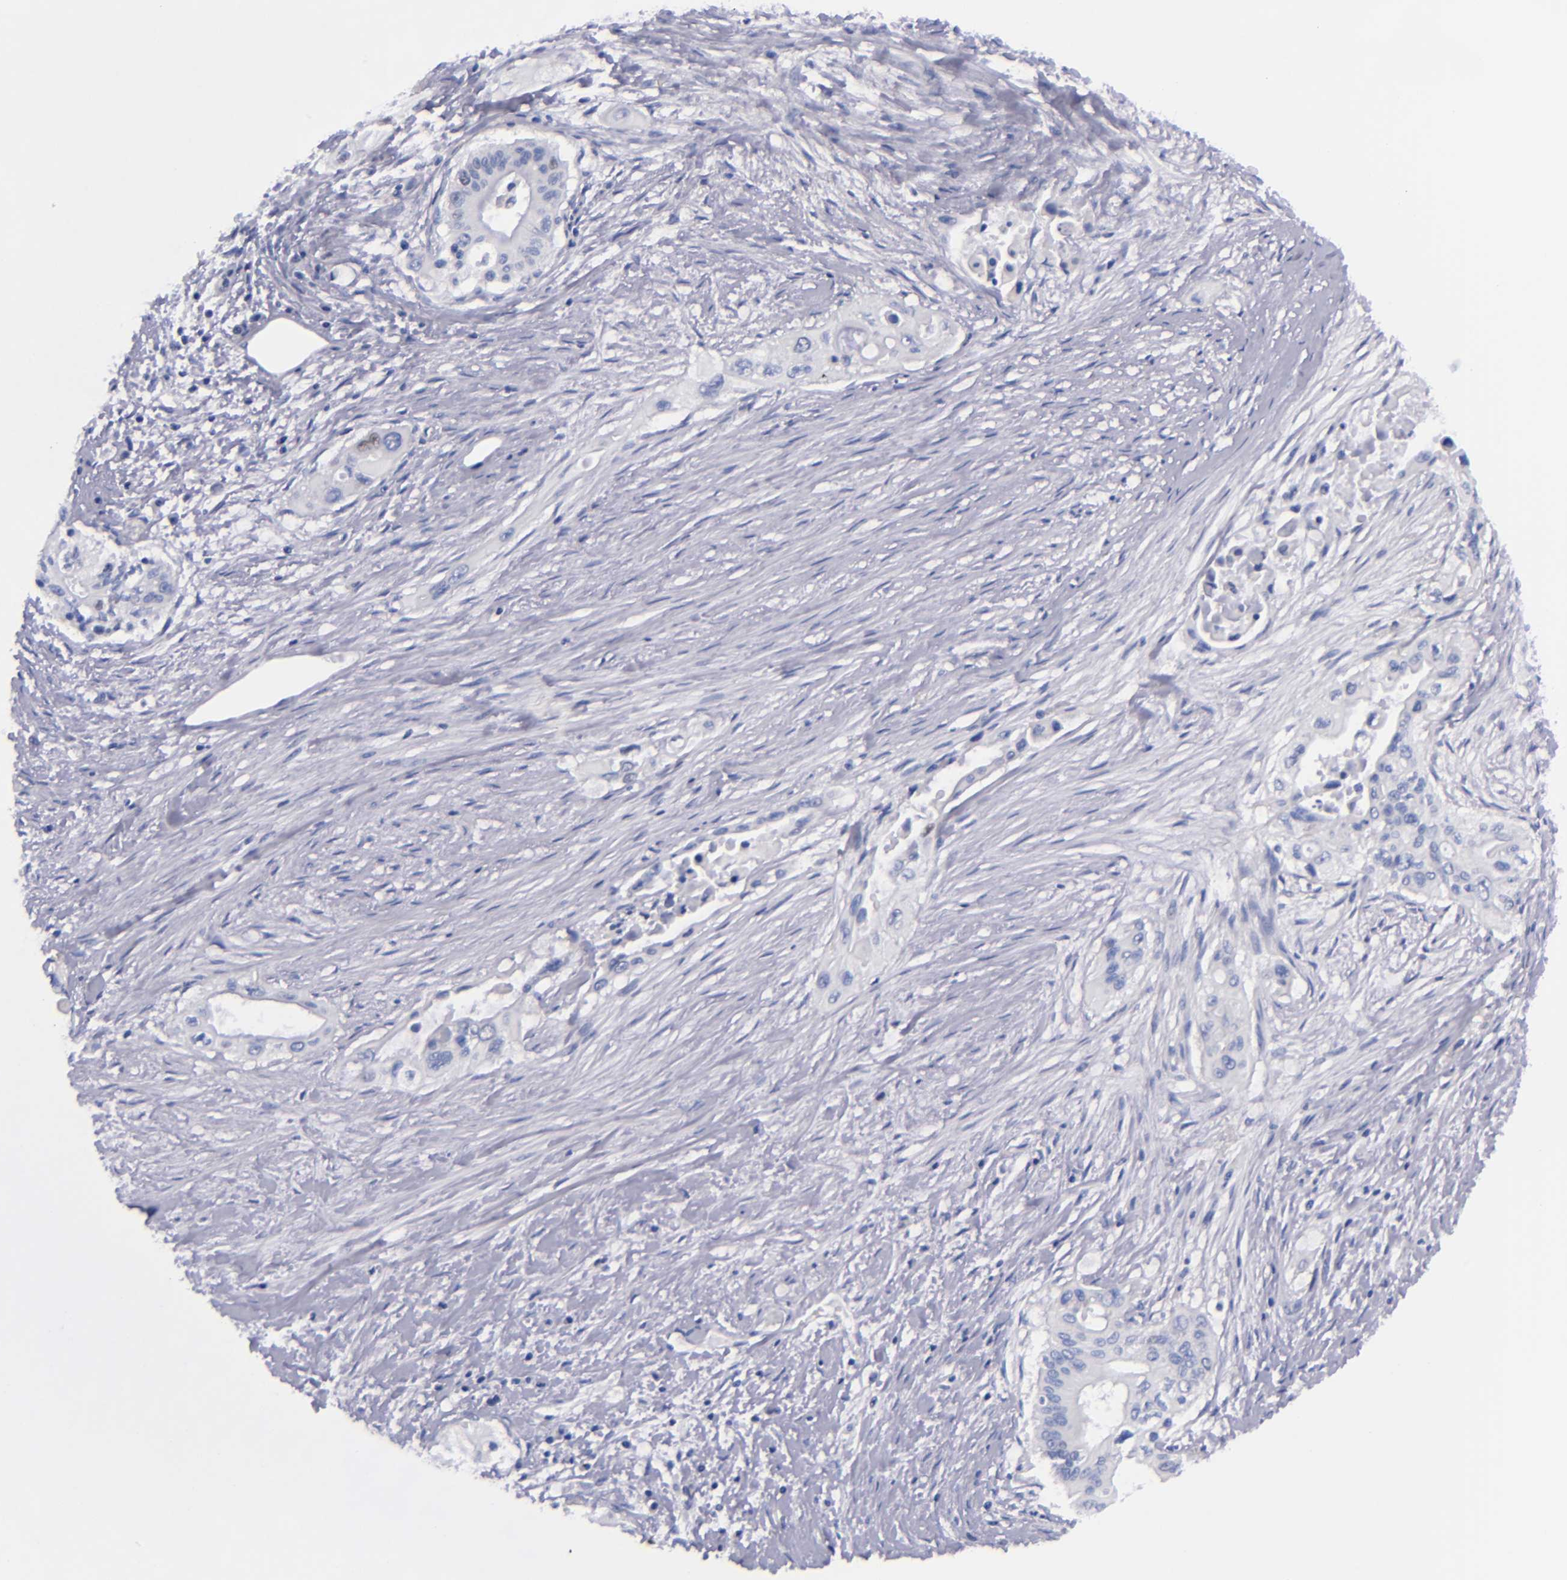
{"staining": {"intensity": "negative", "quantity": "none", "location": "none"}, "tissue": "pancreatic cancer", "cell_type": "Tumor cells", "image_type": "cancer", "snomed": [{"axis": "morphology", "description": "Adenocarcinoma, NOS"}, {"axis": "topography", "description": "Pancreas"}], "caption": "A photomicrograph of pancreatic adenocarcinoma stained for a protein reveals no brown staining in tumor cells.", "gene": "MCM7", "patient": {"sex": "male", "age": 77}}